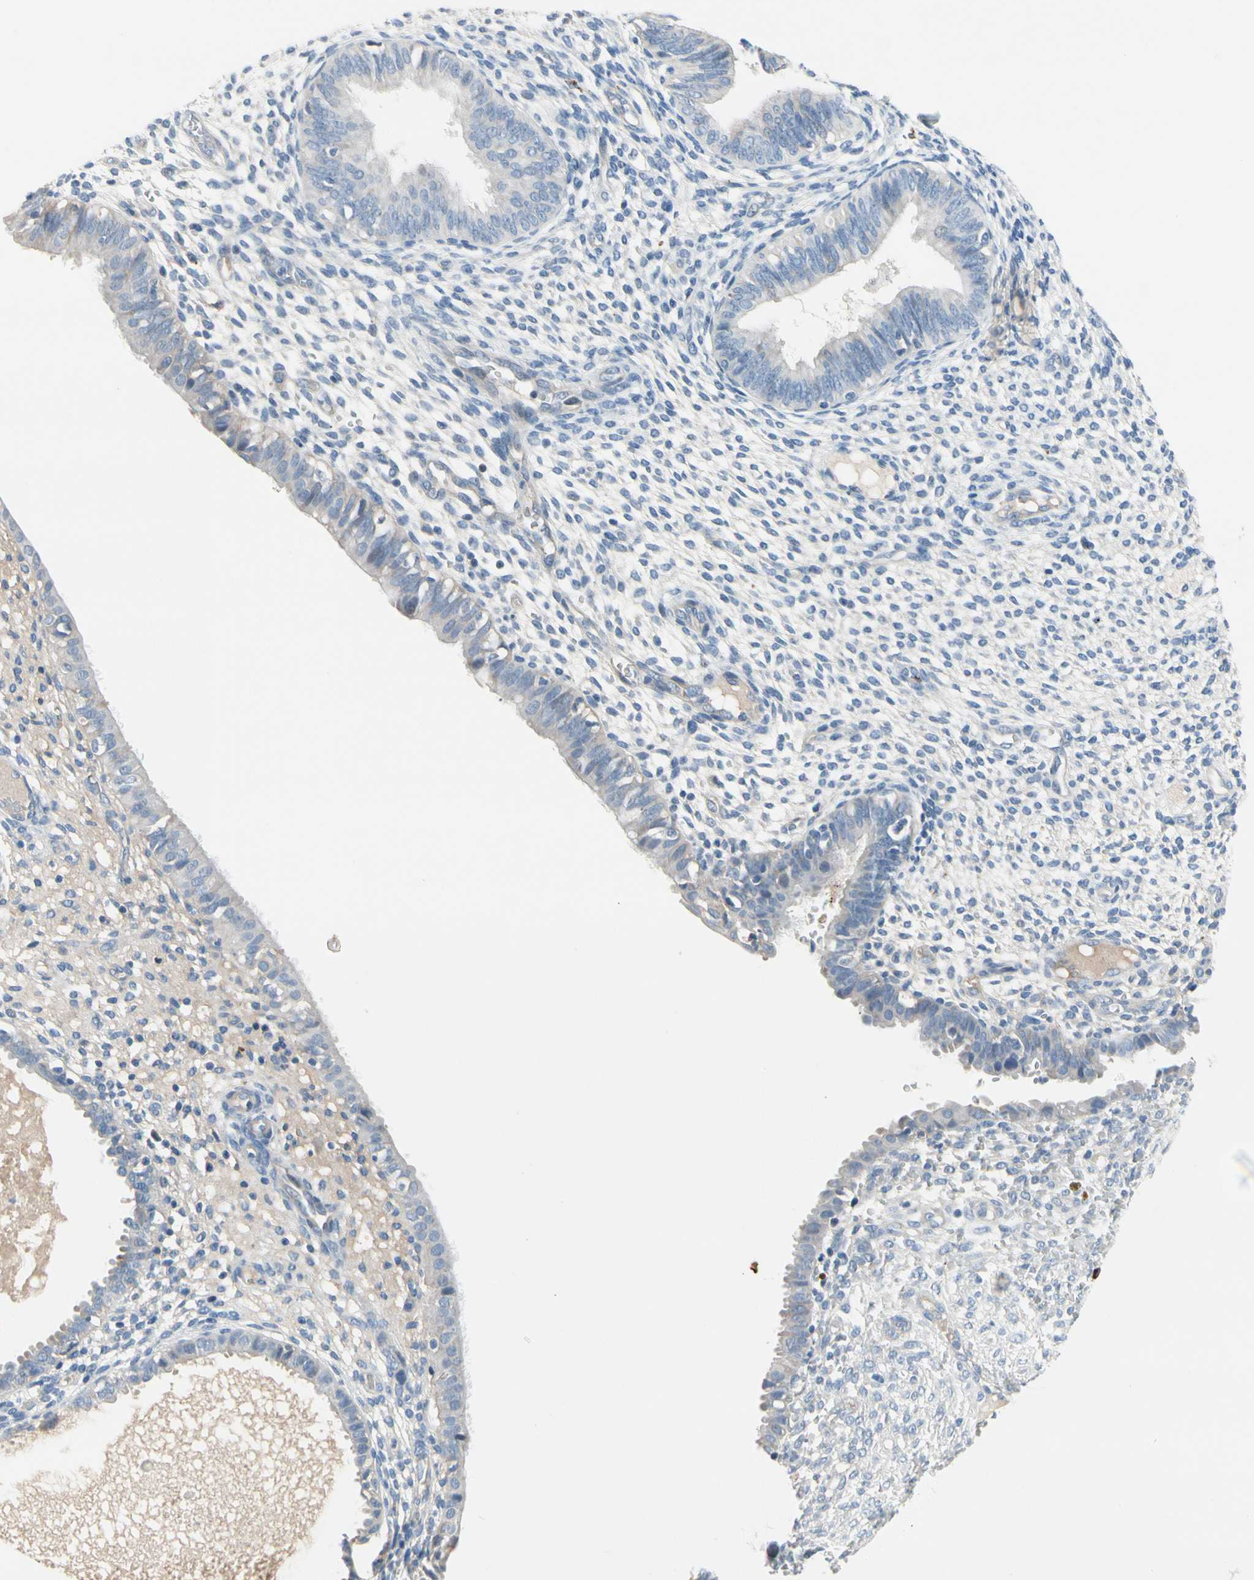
{"staining": {"intensity": "negative", "quantity": "none", "location": "none"}, "tissue": "endometrium", "cell_type": "Cells in endometrial stroma", "image_type": "normal", "snomed": [{"axis": "morphology", "description": "Normal tissue, NOS"}, {"axis": "topography", "description": "Endometrium"}], "caption": "The micrograph displays no staining of cells in endometrial stroma in benign endometrium.", "gene": "CPA3", "patient": {"sex": "female", "age": 61}}